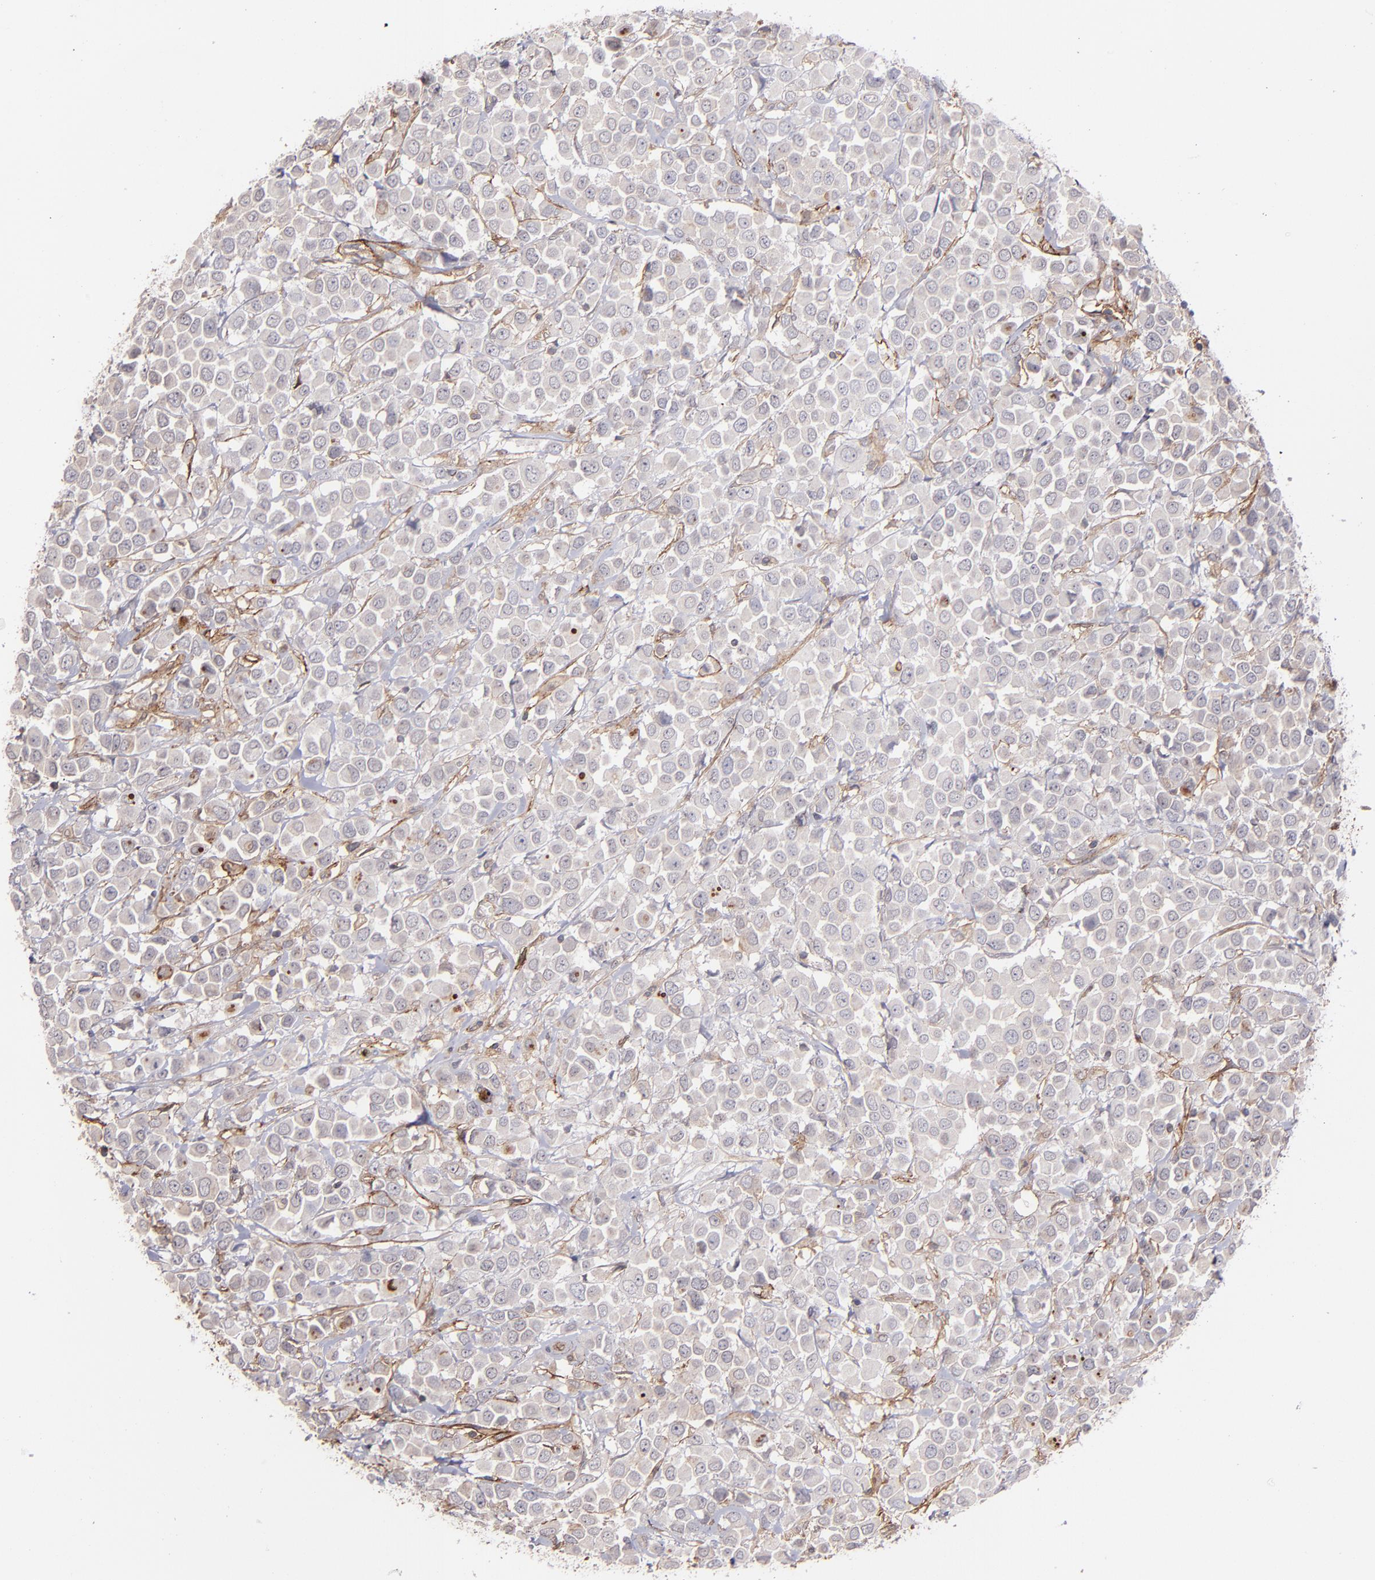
{"staining": {"intensity": "weak", "quantity": "25%-75%", "location": "cytoplasmic/membranous"}, "tissue": "breast cancer", "cell_type": "Tumor cells", "image_type": "cancer", "snomed": [{"axis": "morphology", "description": "Duct carcinoma"}, {"axis": "topography", "description": "Breast"}], "caption": "Immunohistochemistry (IHC) photomicrograph of human infiltrating ductal carcinoma (breast) stained for a protein (brown), which displays low levels of weak cytoplasmic/membranous expression in about 25%-75% of tumor cells.", "gene": "ICAM1", "patient": {"sex": "female", "age": 61}}